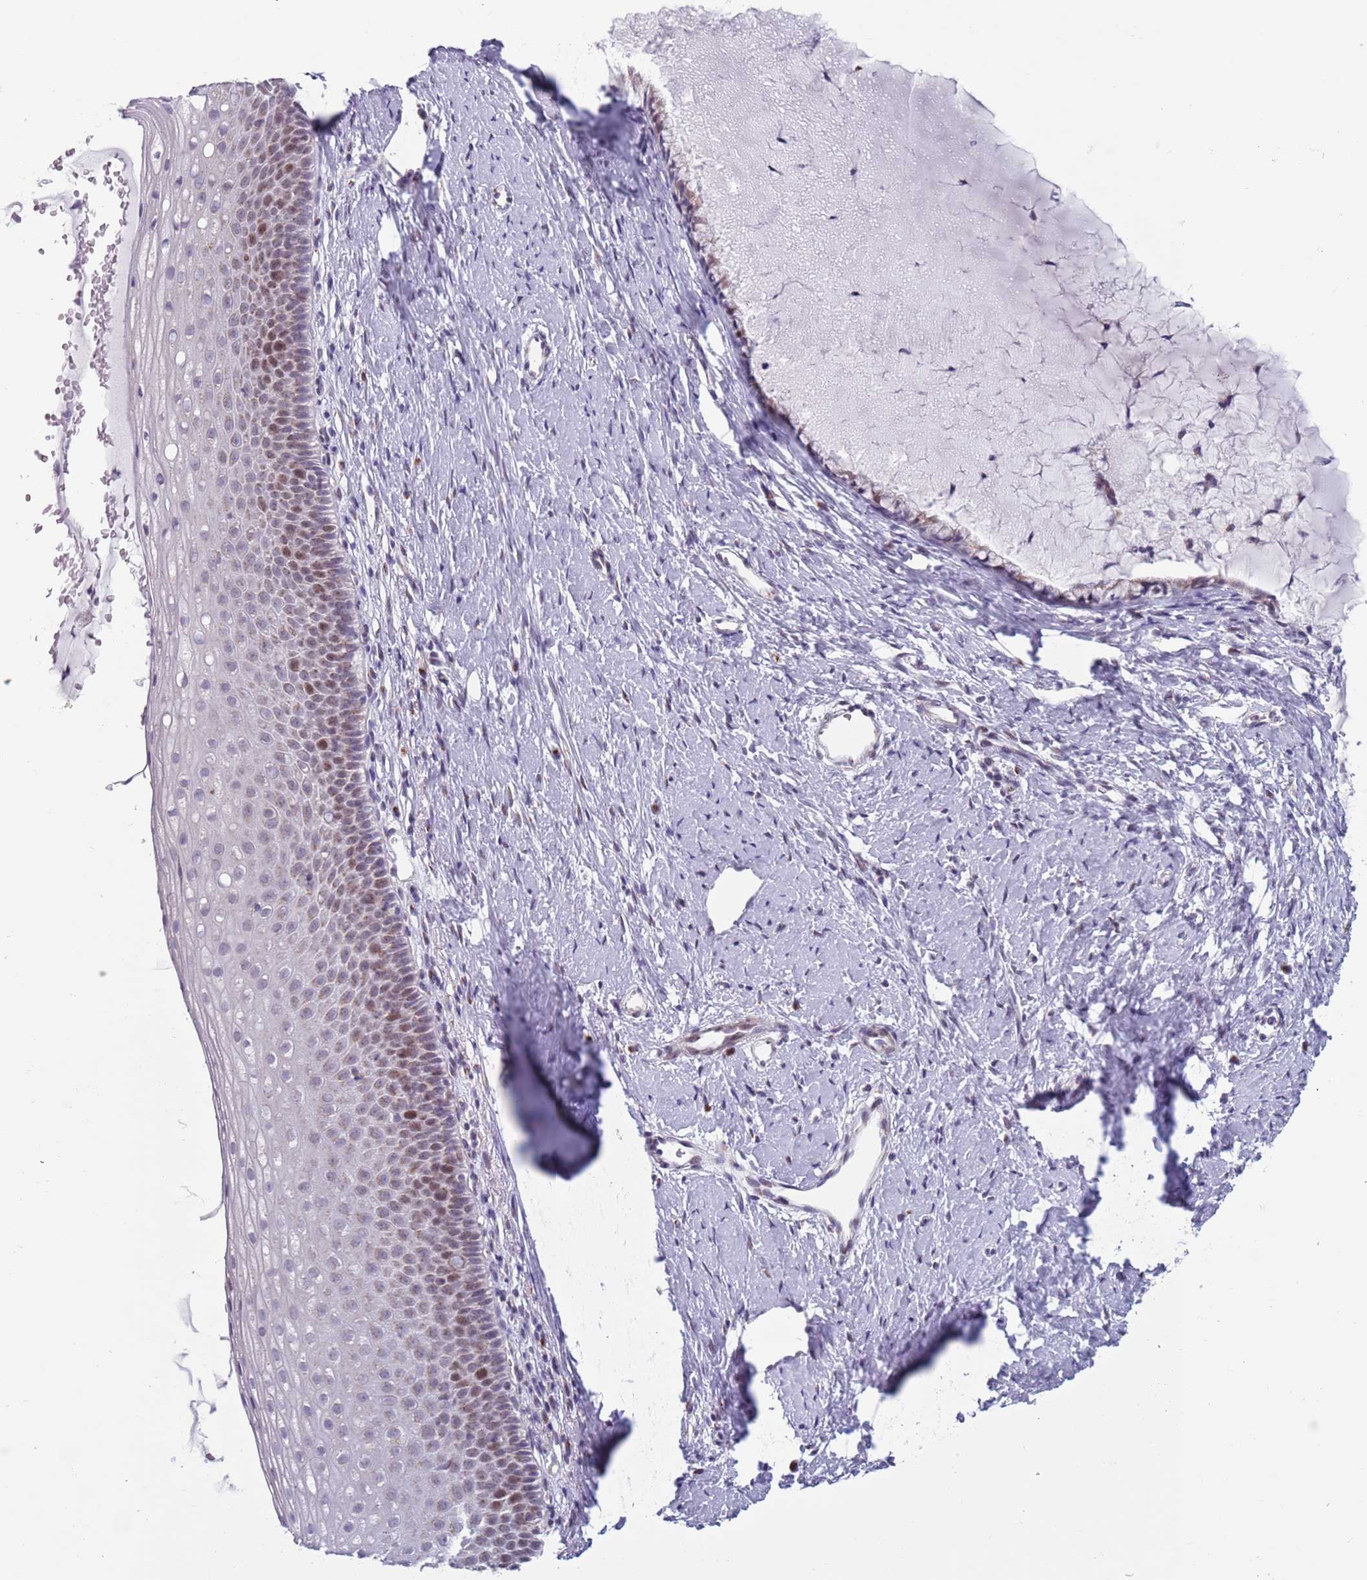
{"staining": {"intensity": "weak", "quantity": "25%-75%", "location": "cytoplasmic/membranous,nuclear"}, "tissue": "cervix", "cell_type": "Glandular cells", "image_type": "normal", "snomed": [{"axis": "morphology", "description": "Normal tissue, NOS"}, {"axis": "topography", "description": "Cervix"}], "caption": "The photomicrograph displays a brown stain indicating the presence of a protein in the cytoplasmic/membranous,nuclear of glandular cells in cervix. (IHC, brightfield microscopy, high magnification).", "gene": "ZKSCAN2", "patient": {"sex": "female", "age": 57}}